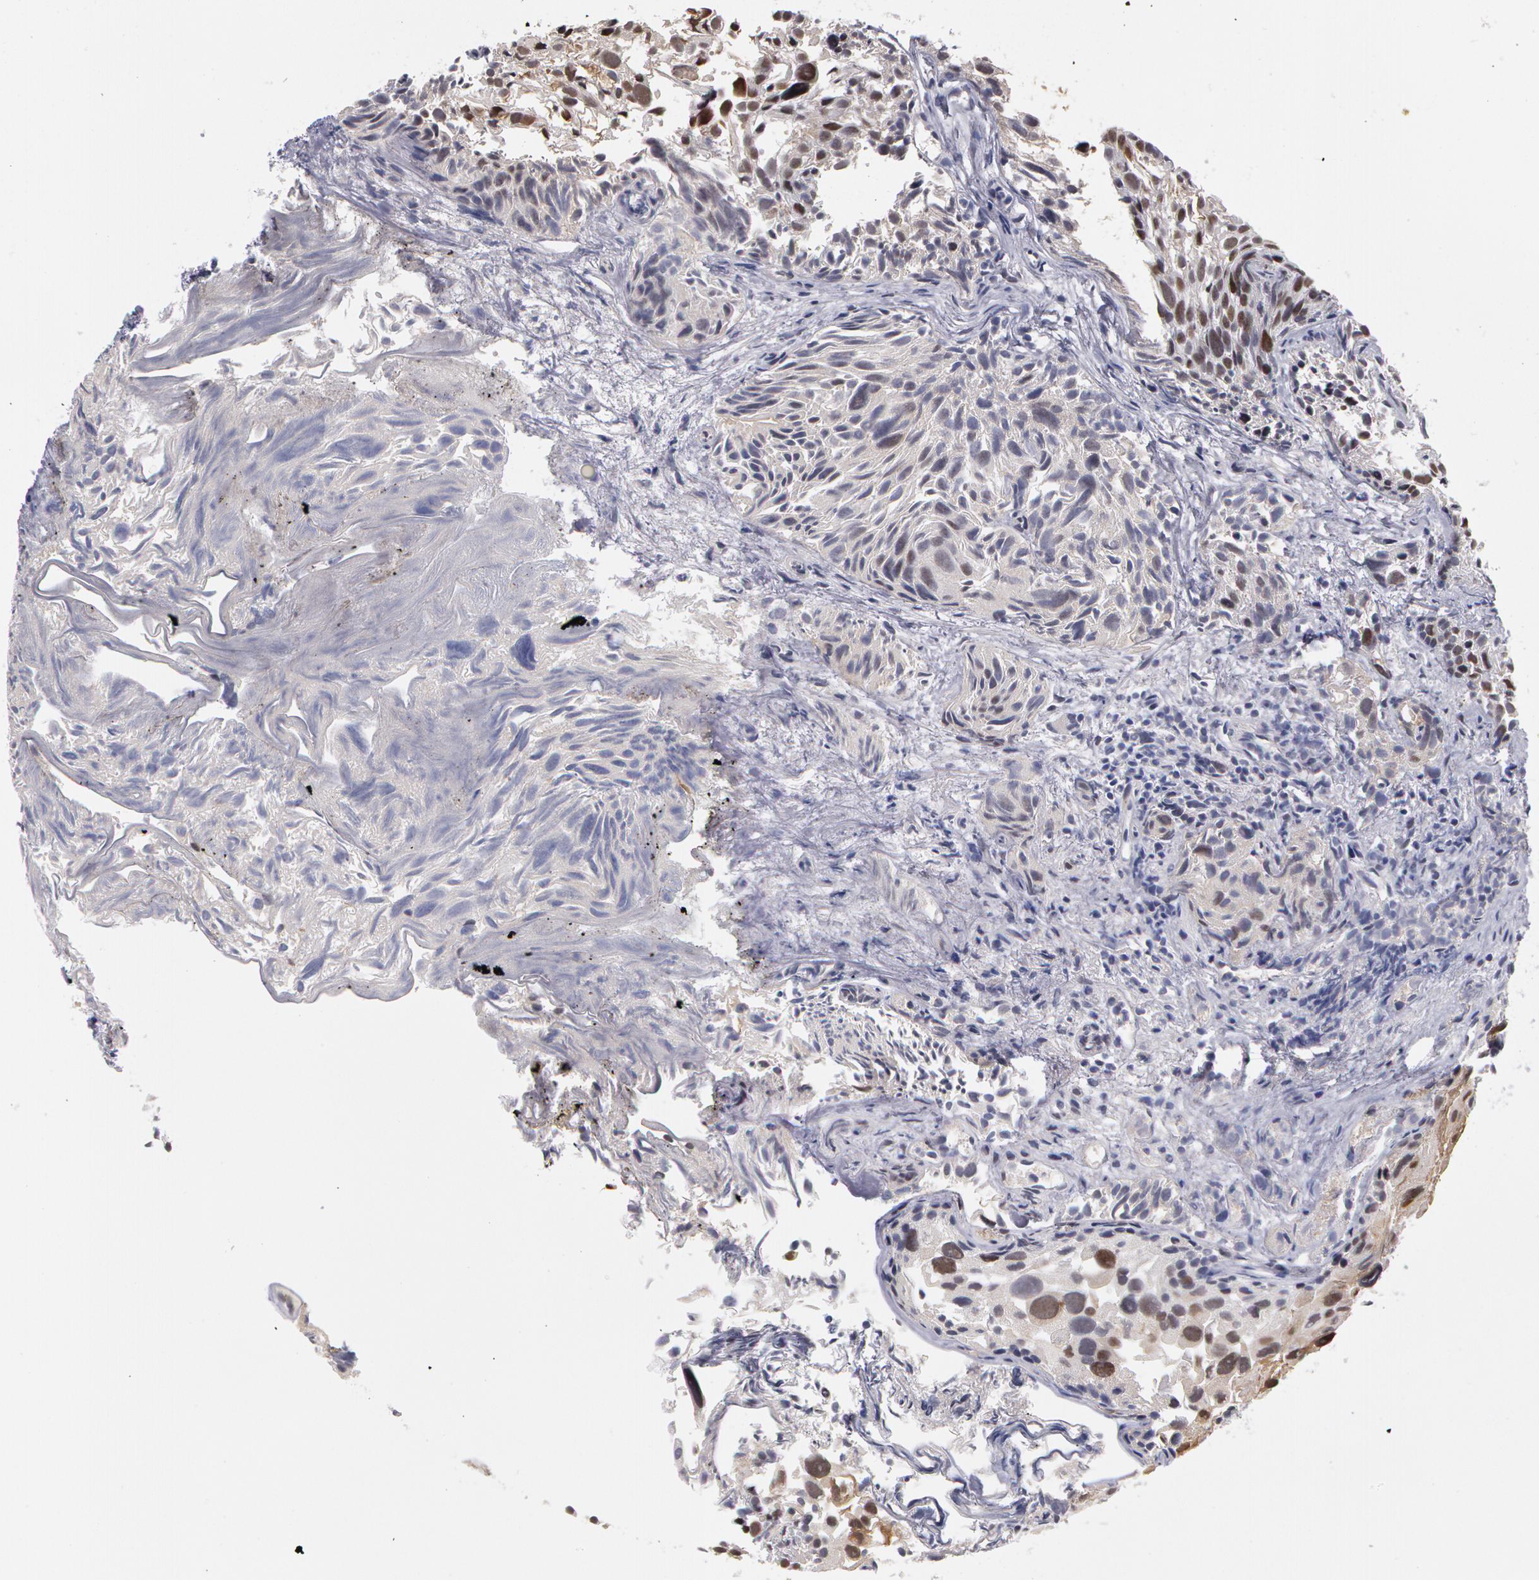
{"staining": {"intensity": "weak", "quantity": "<25%", "location": "nuclear"}, "tissue": "urothelial cancer", "cell_type": "Tumor cells", "image_type": "cancer", "snomed": [{"axis": "morphology", "description": "Urothelial carcinoma, High grade"}, {"axis": "topography", "description": "Urinary bladder"}], "caption": "DAB (3,3'-diaminobenzidine) immunohistochemical staining of high-grade urothelial carcinoma displays no significant staining in tumor cells.", "gene": "PRICKLE1", "patient": {"sex": "female", "age": 78}}